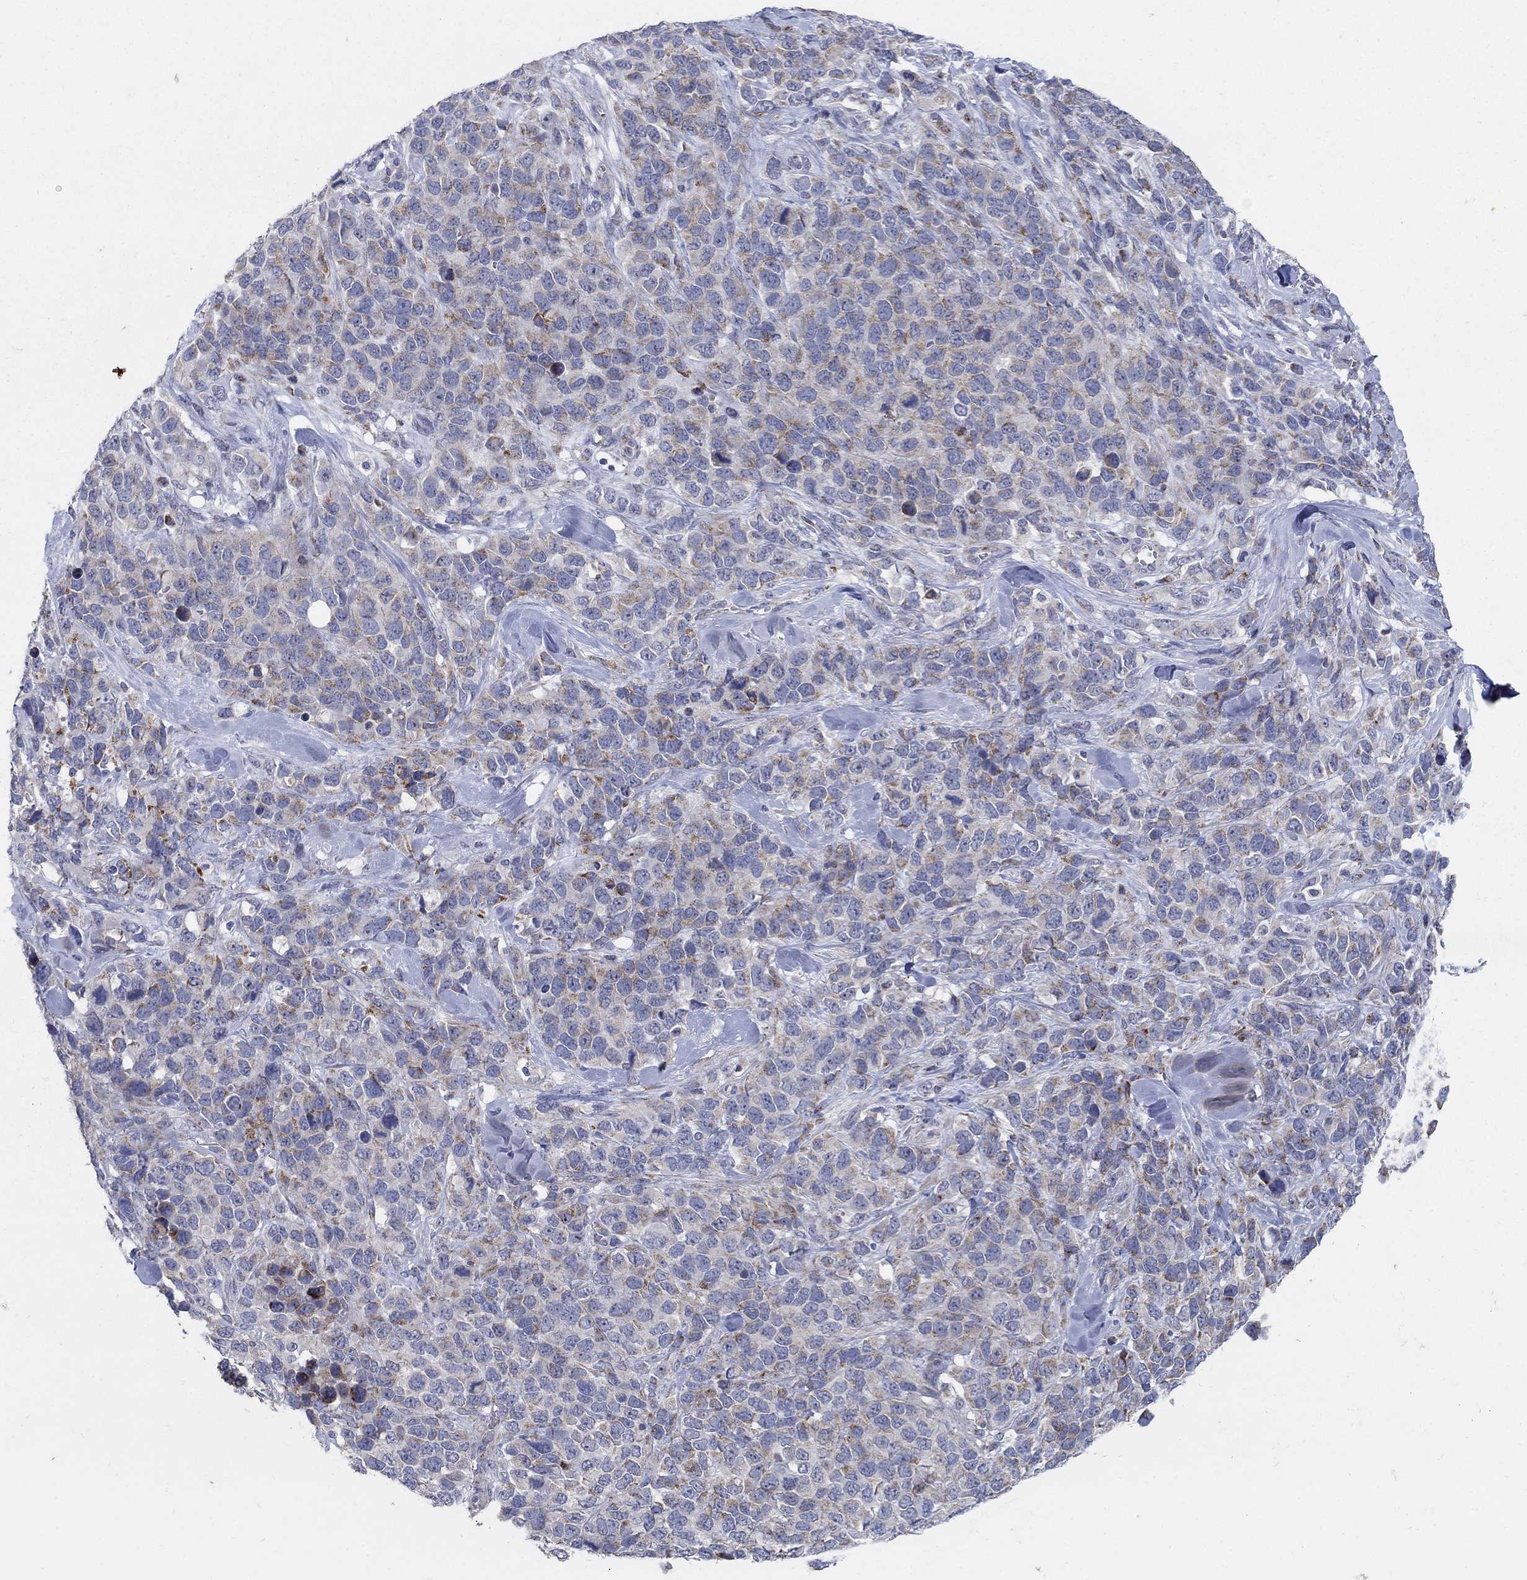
{"staining": {"intensity": "moderate", "quantity": "25%-75%", "location": "cytoplasmic/membranous"}, "tissue": "melanoma", "cell_type": "Tumor cells", "image_type": "cancer", "snomed": [{"axis": "morphology", "description": "Malignant melanoma, Metastatic site"}, {"axis": "topography", "description": "Skin"}], "caption": "Protein staining by IHC reveals moderate cytoplasmic/membranous positivity in about 25%-75% of tumor cells in melanoma.", "gene": "HMX2", "patient": {"sex": "male", "age": 84}}